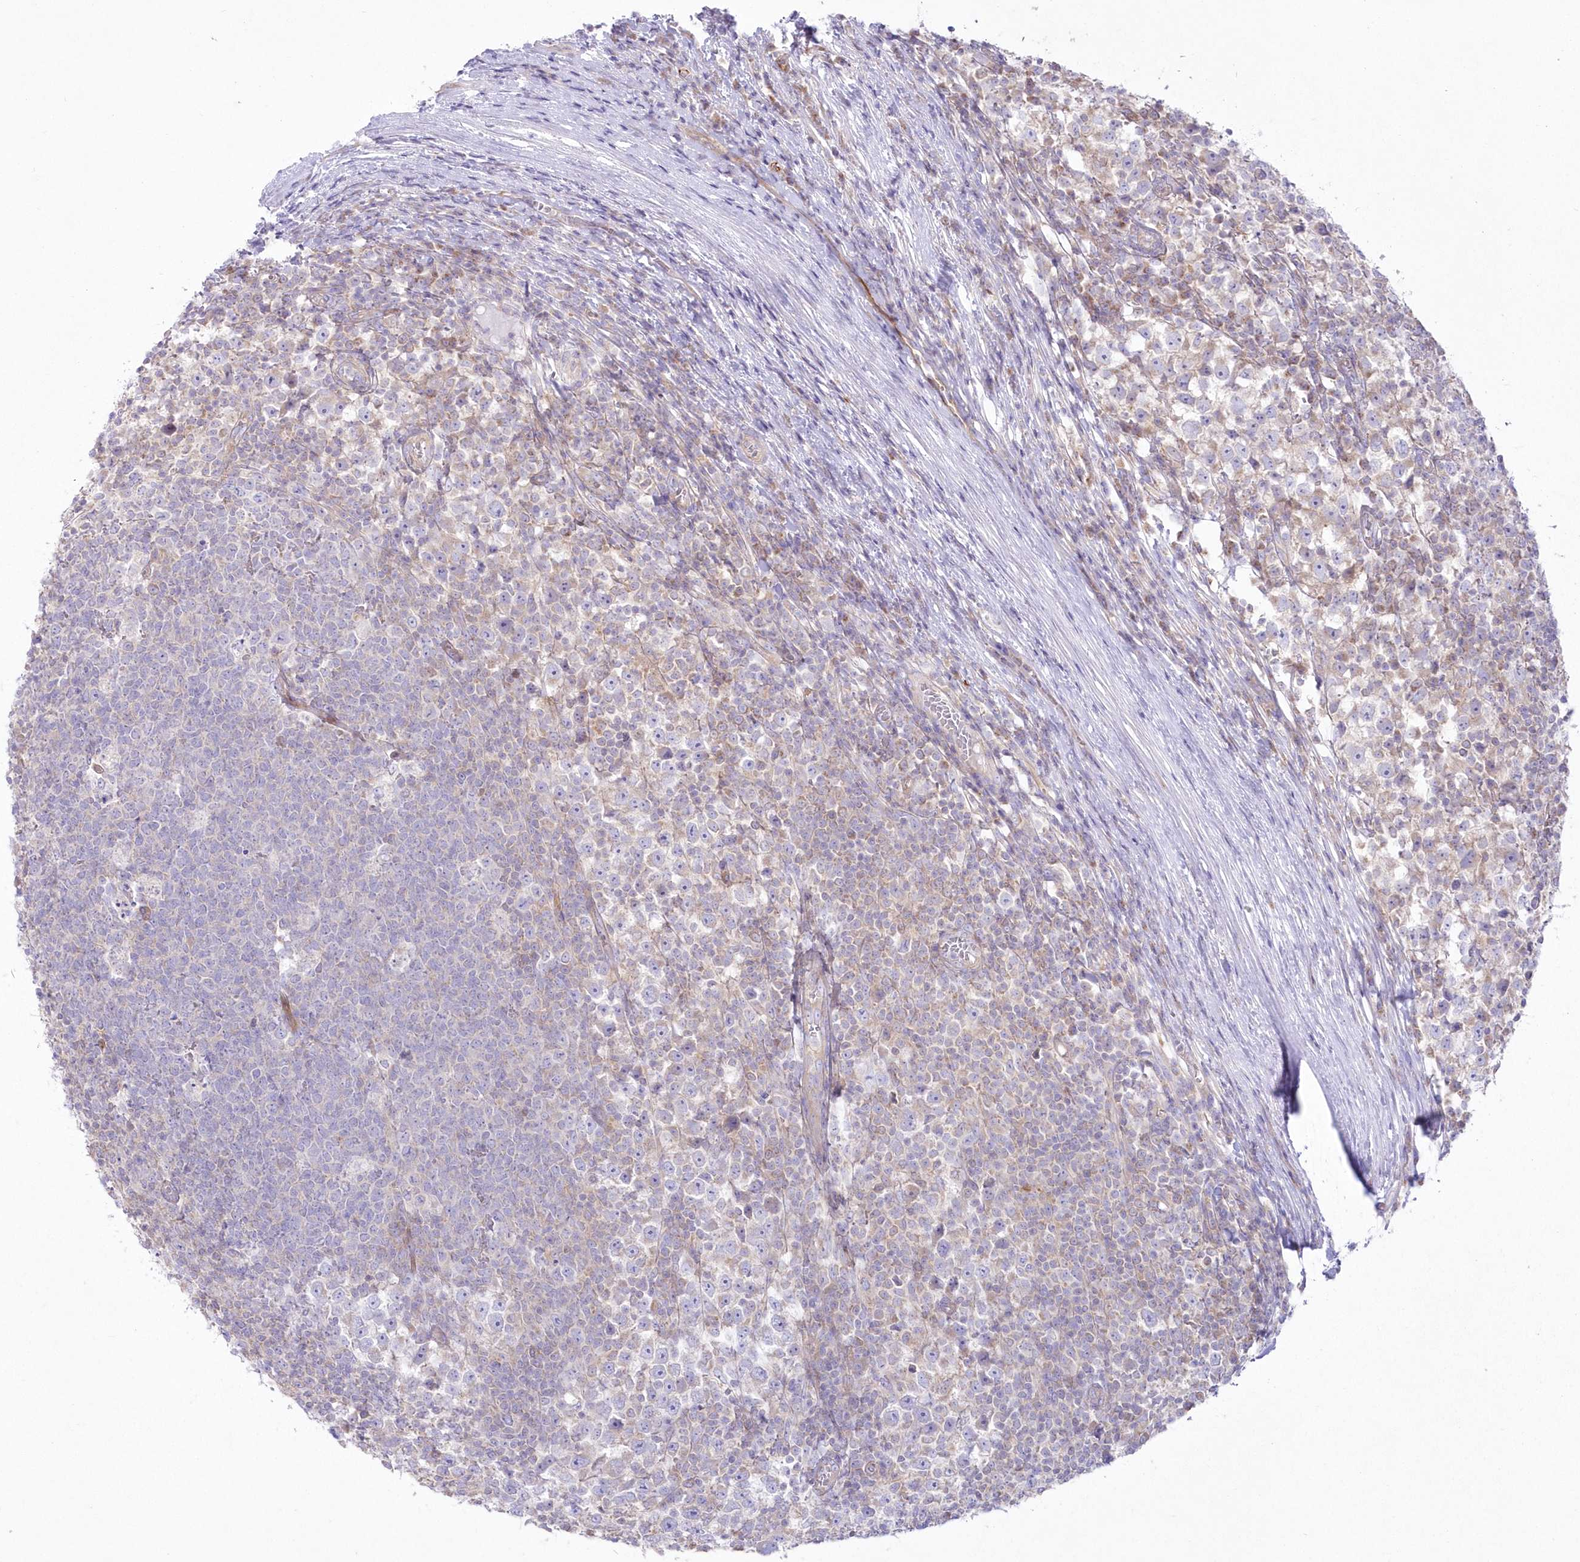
{"staining": {"intensity": "negative", "quantity": "none", "location": "none"}, "tissue": "testis cancer", "cell_type": "Tumor cells", "image_type": "cancer", "snomed": [{"axis": "morphology", "description": "Seminoma, NOS"}, {"axis": "topography", "description": "Testis"}], "caption": "High power microscopy micrograph of an IHC image of testis cancer (seminoma), revealing no significant staining in tumor cells. Brightfield microscopy of immunohistochemistry stained with DAB (3,3'-diaminobenzidine) (brown) and hematoxylin (blue), captured at high magnification.", "gene": "ZNF843", "patient": {"sex": "male", "age": 65}}